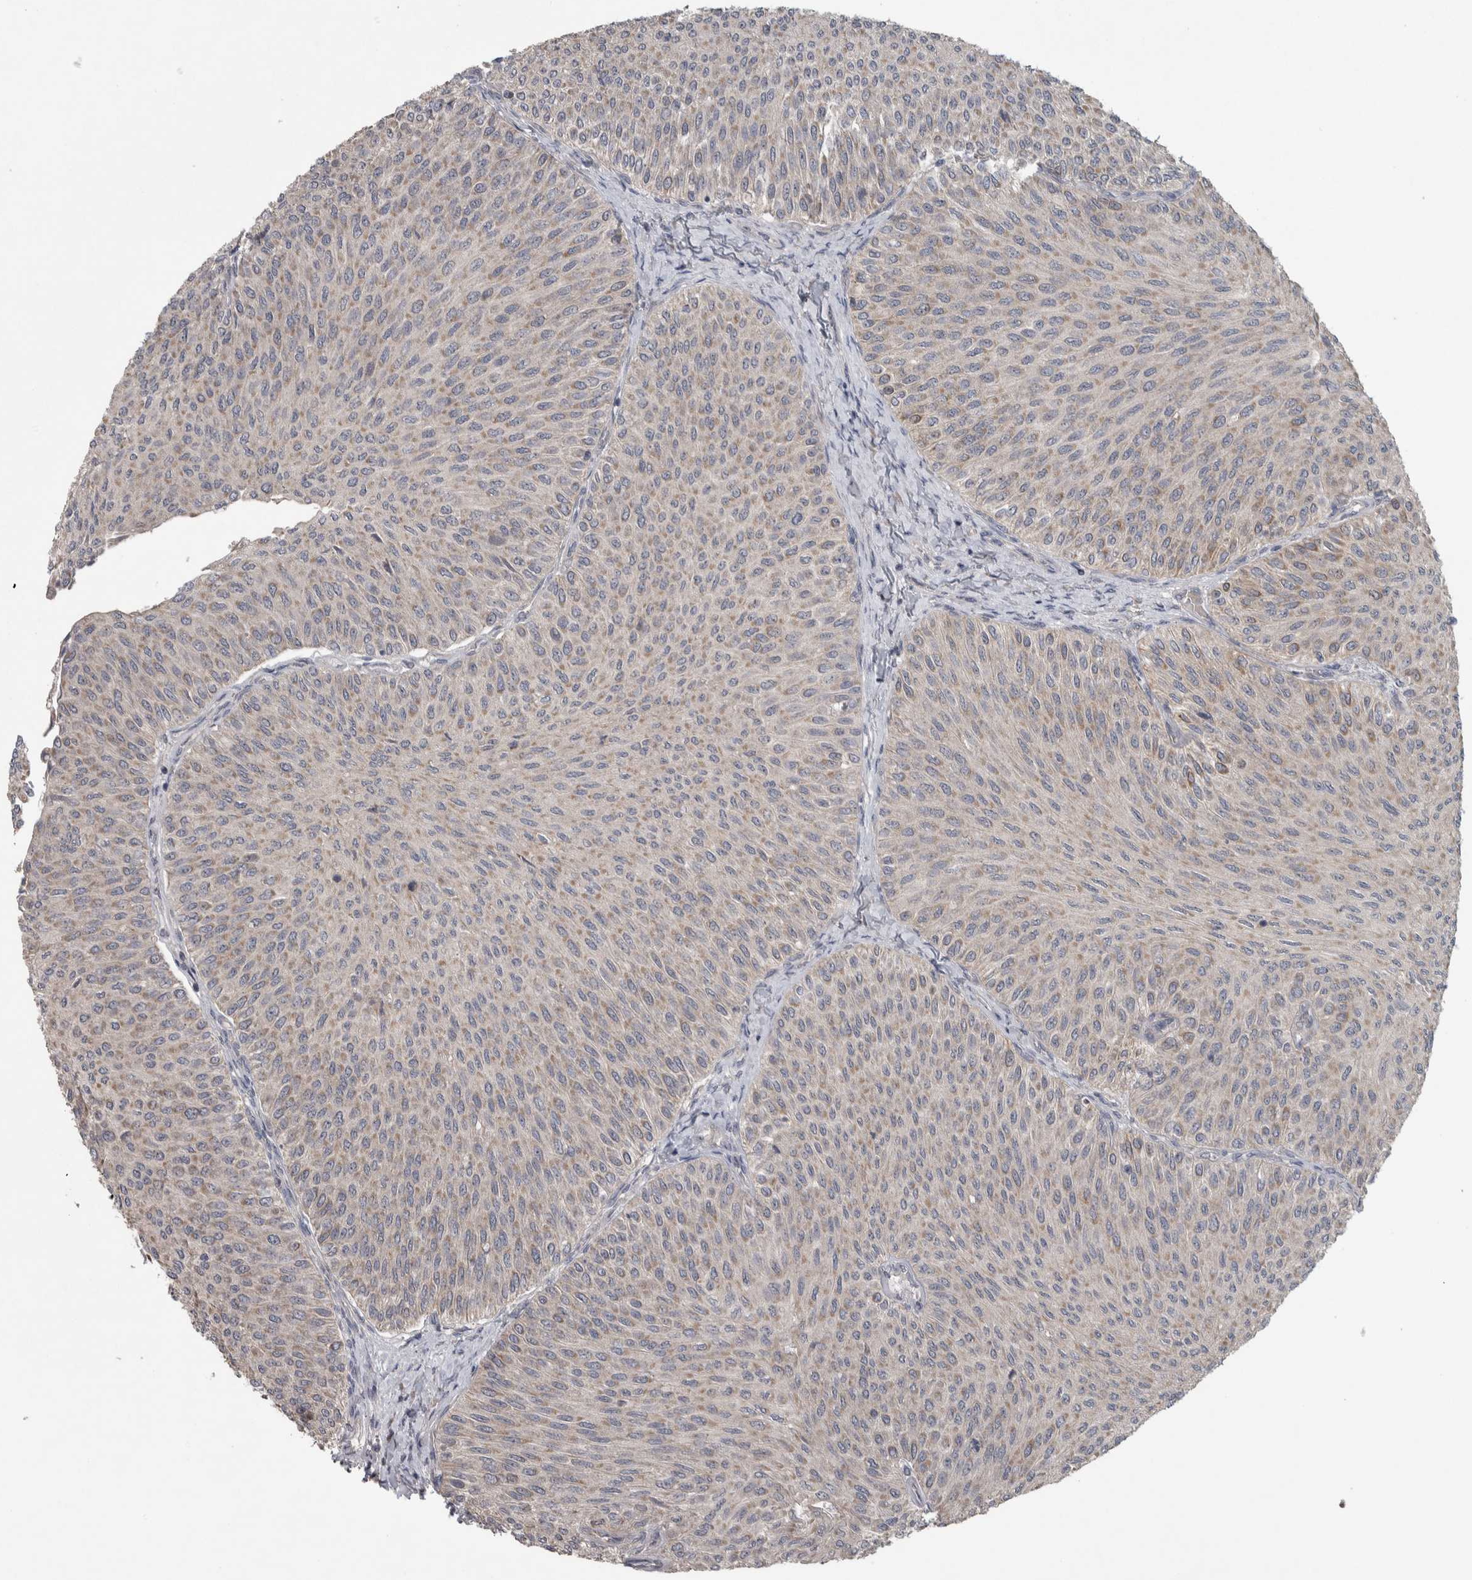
{"staining": {"intensity": "moderate", "quantity": "25%-75%", "location": "cytoplasmic/membranous"}, "tissue": "urothelial cancer", "cell_type": "Tumor cells", "image_type": "cancer", "snomed": [{"axis": "morphology", "description": "Urothelial carcinoma, Low grade"}, {"axis": "topography", "description": "Urinary bladder"}], "caption": "Moderate cytoplasmic/membranous staining for a protein is present in about 25%-75% of tumor cells of urothelial carcinoma (low-grade) using immunohistochemistry.", "gene": "SRP68", "patient": {"sex": "male", "age": 78}}